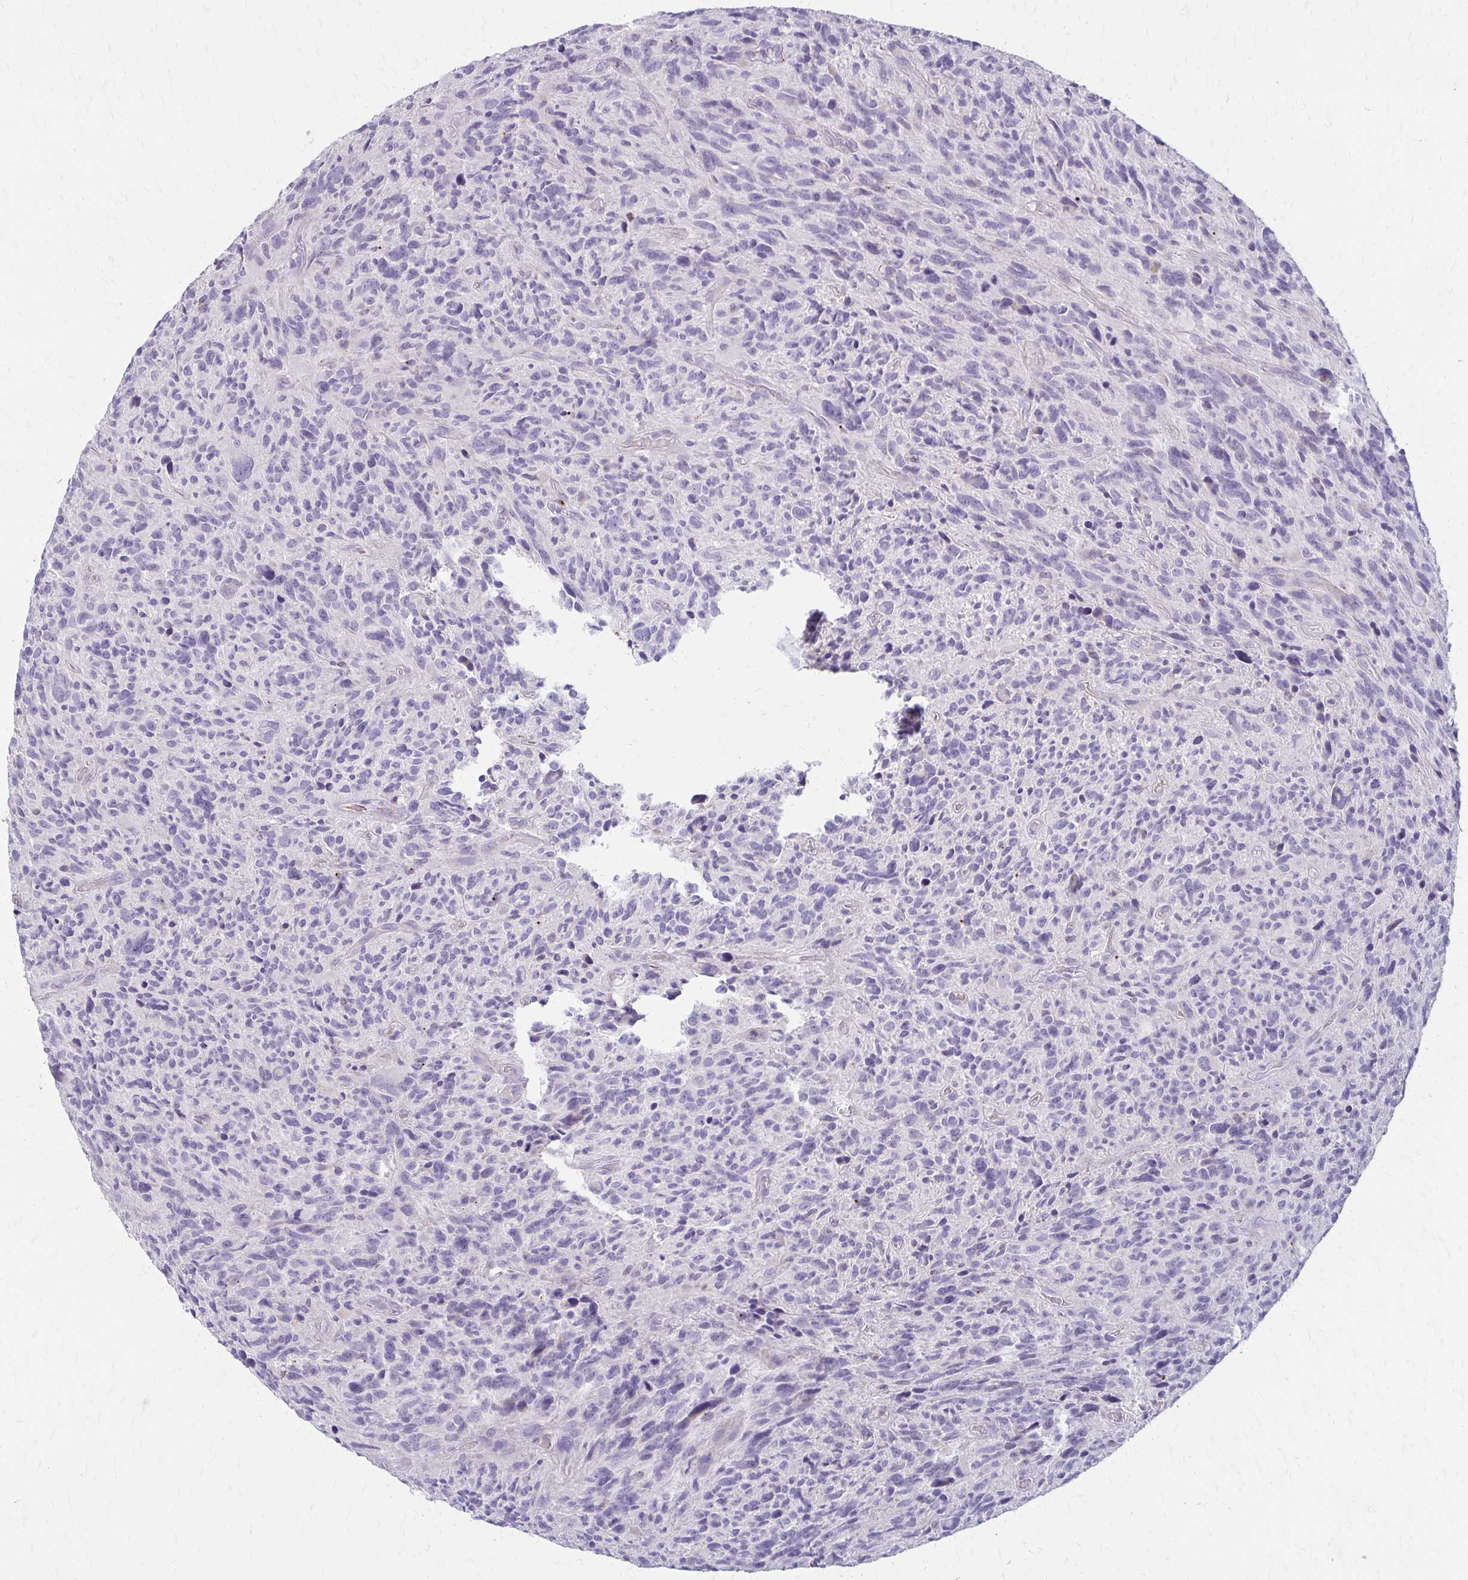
{"staining": {"intensity": "negative", "quantity": "none", "location": "none"}, "tissue": "glioma", "cell_type": "Tumor cells", "image_type": "cancer", "snomed": [{"axis": "morphology", "description": "Glioma, malignant, High grade"}, {"axis": "topography", "description": "Brain"}], "caption": "Immunohistochemistry histopathology image of neoplastic tissue: human glioma stained with DAB shows no significant protein expression in tumor cells.", "gene": "BBS12", "patient": {"sex": "male", "age": 46}}